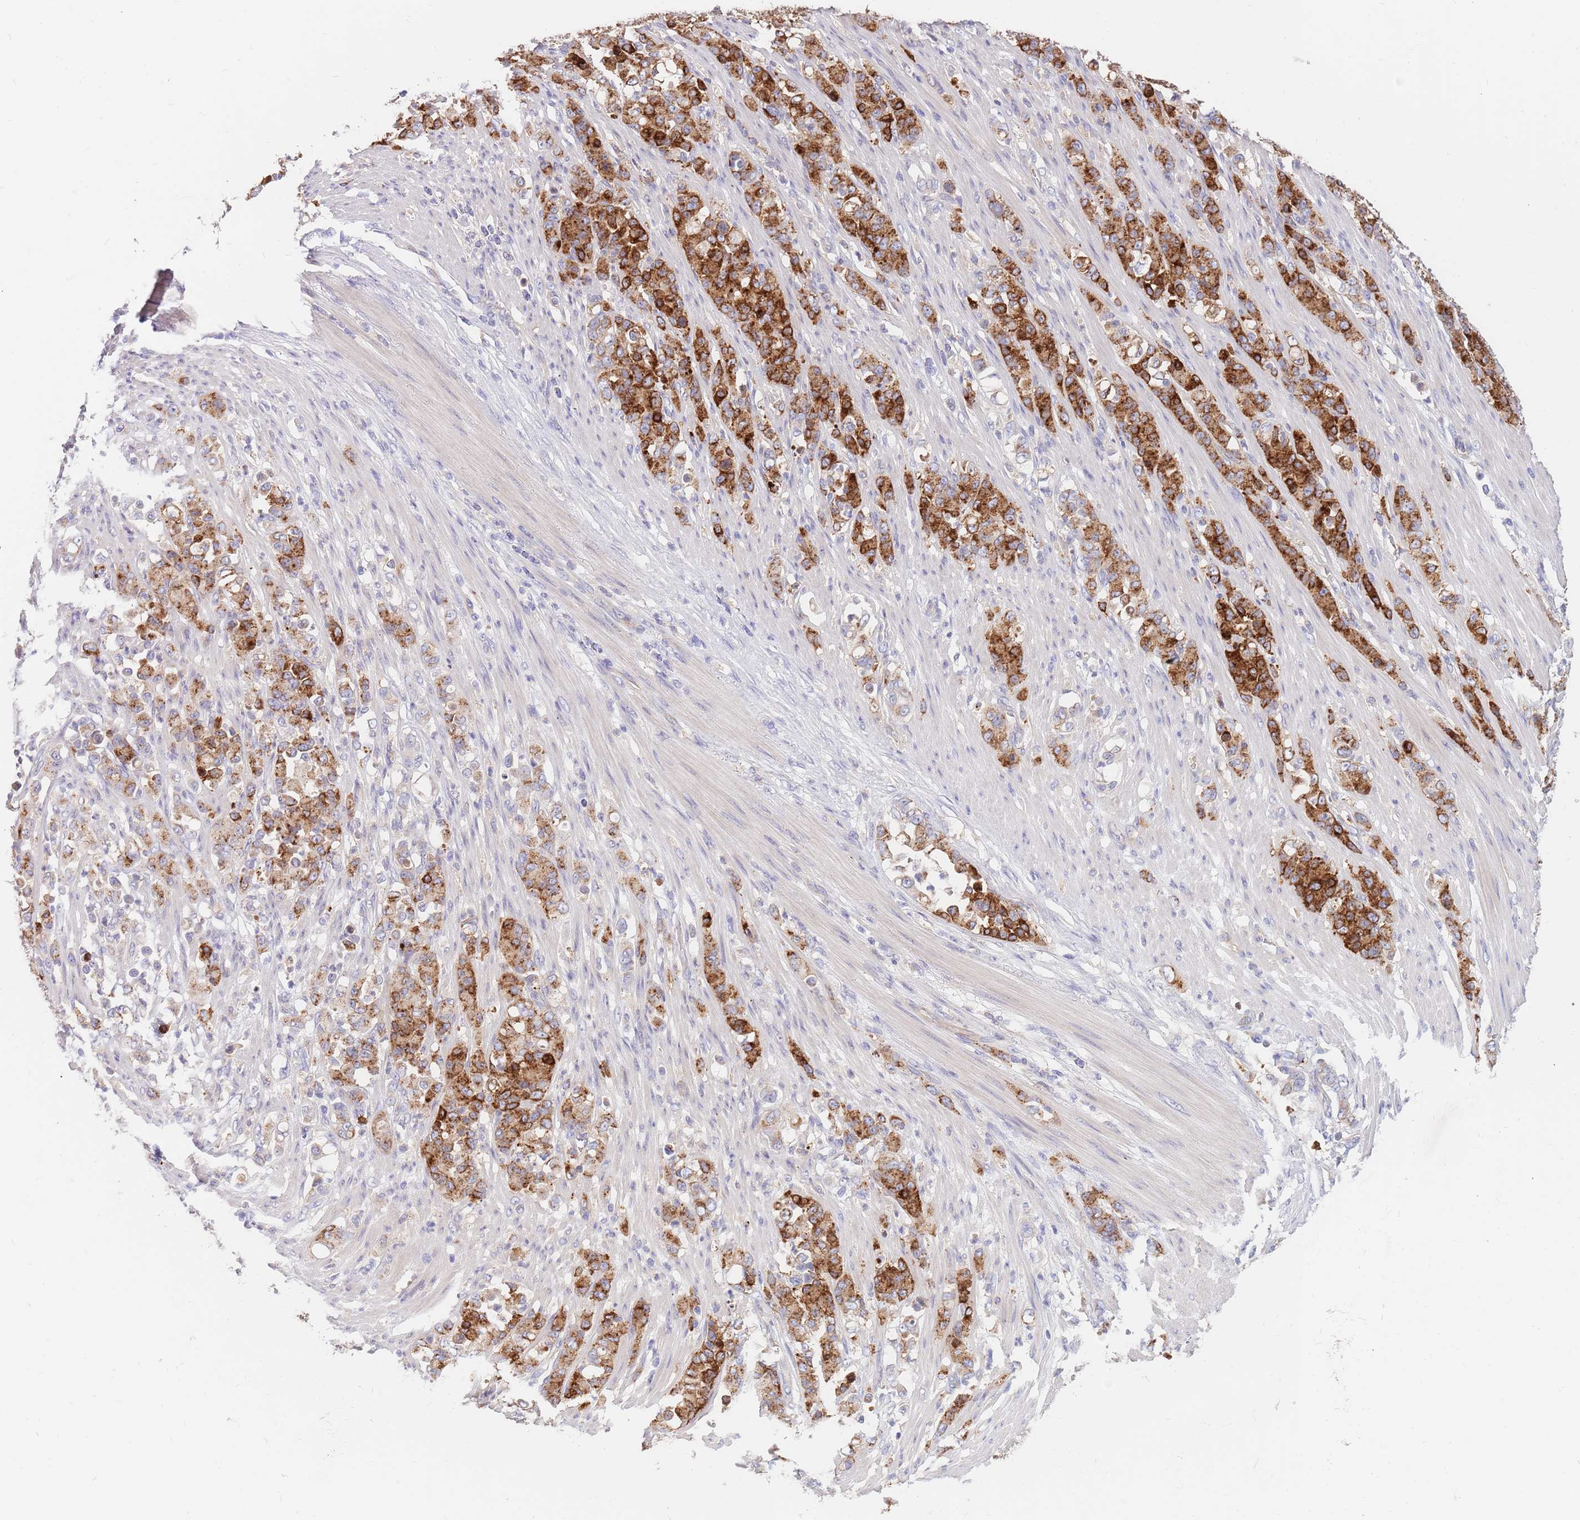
{"staining": {"intensity": "strong", "quantity": ">75%", "location": "cytoplasmic/membranous"}, "tissue": "stomach cancer", "cell_type": "Tumor cells", "image_type": "cancer", "snomed": [{"axis": "morphology", "description": "Normal tissue, NOS"}, {"axis": "morphology", "description": "Adenocarcinoma, NOS"}, {"axis": "topography", "description": "Stomach"}], "caption": "This image exhibits immunohistochemistry (IHC) staining of stomach cancer (adenocarcinoma), with high strong cytoplasmic/membranous expression in about >75% of tumor cells.", "gene": "BORCS5", "patient": {"sex": "female", "age": 79}}